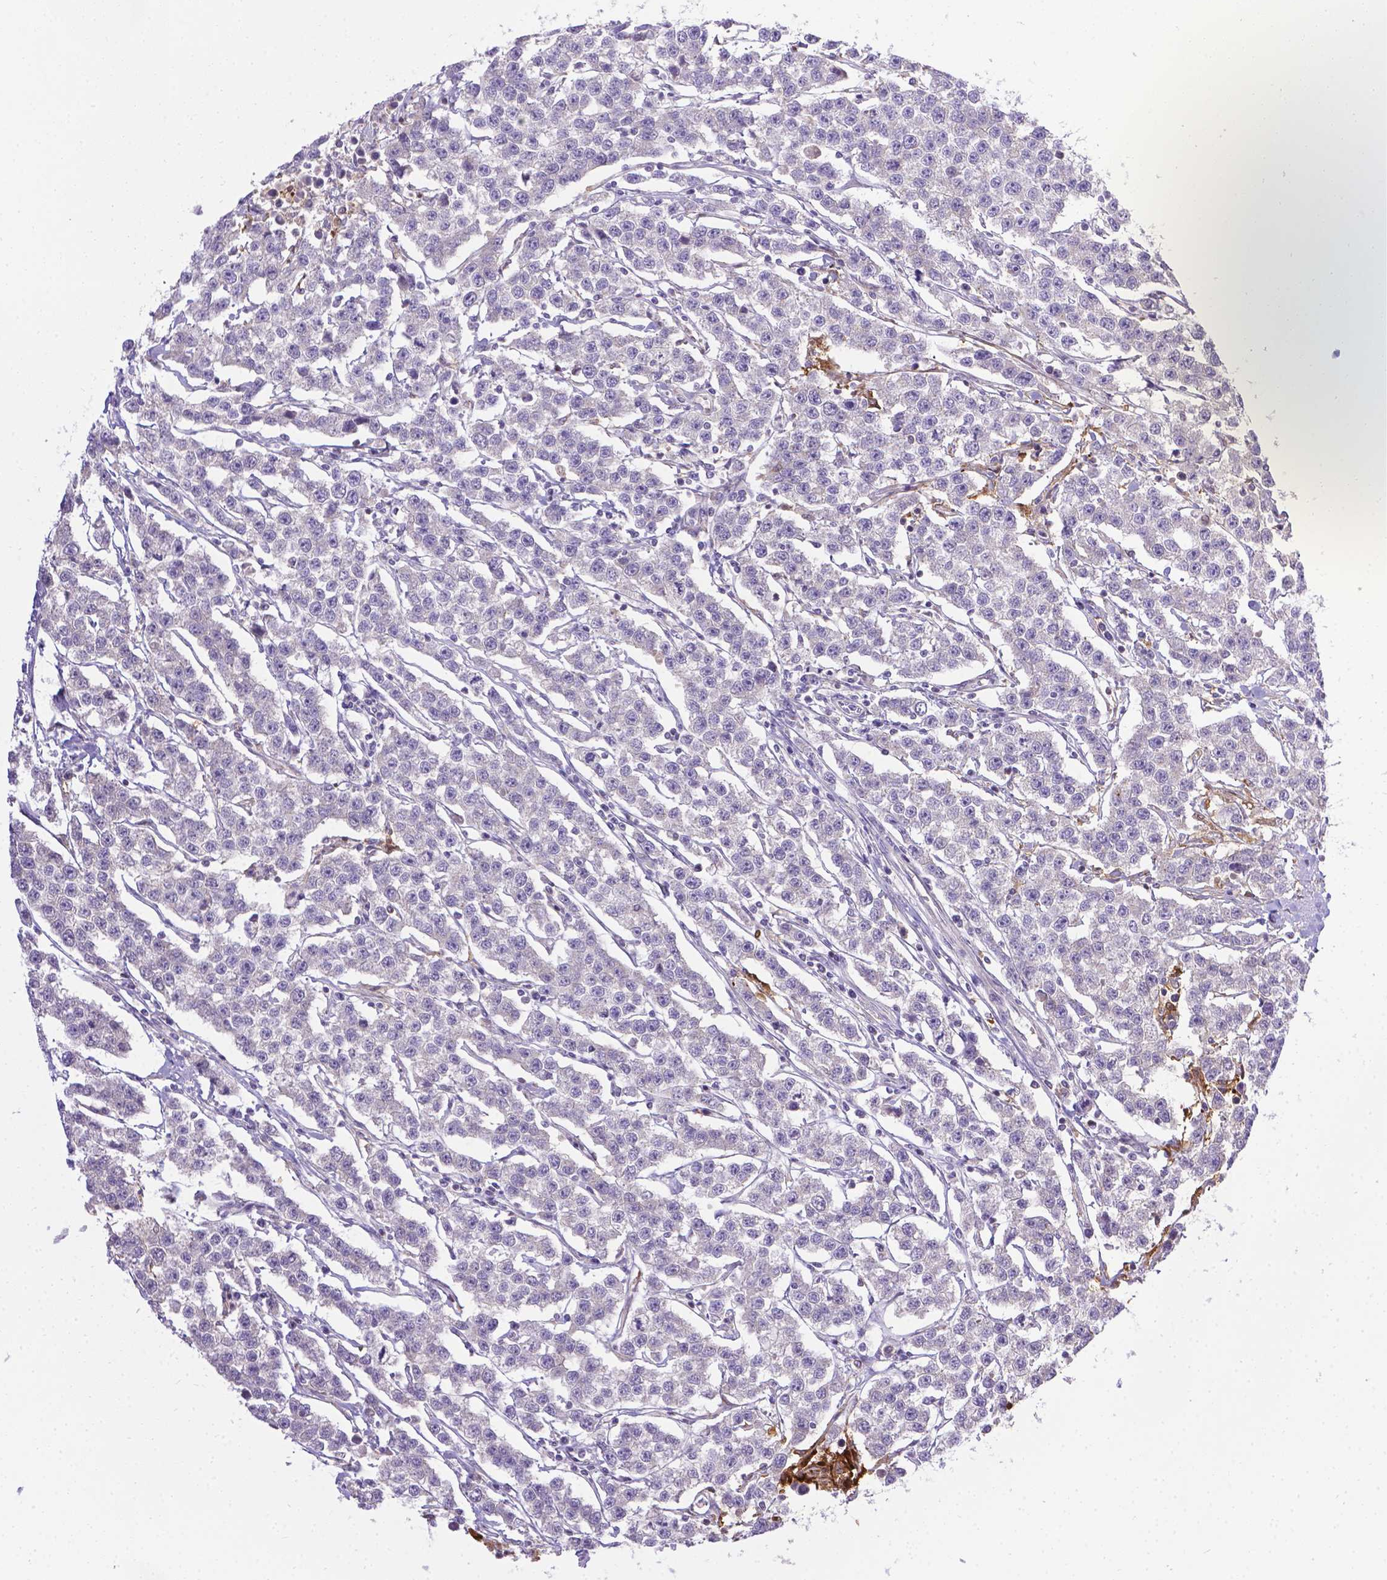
{"staining": {"intensity": "negative", "quantity": "none", "location": "none"}, "tissue": "testis cancer", "cell_type": "Tumor cells", "image_type": "cancer", "snomed": [{"axis": "morphology", "description": "Seminoma, NOS"}, {"axis": "topography", "description": "Testis"}], "caption": "There is no significant expression in tumor cells of seminoma (testis). (Stains: DAB (3,3'-diaminobenzidine) immunohistochemistry (IHC) with hematoxylin counter stain, Microscopy: brightfield microscopy at high magnification).", "gene": "TM4SF18", "patient": {"sex": "male", "age": 59}}